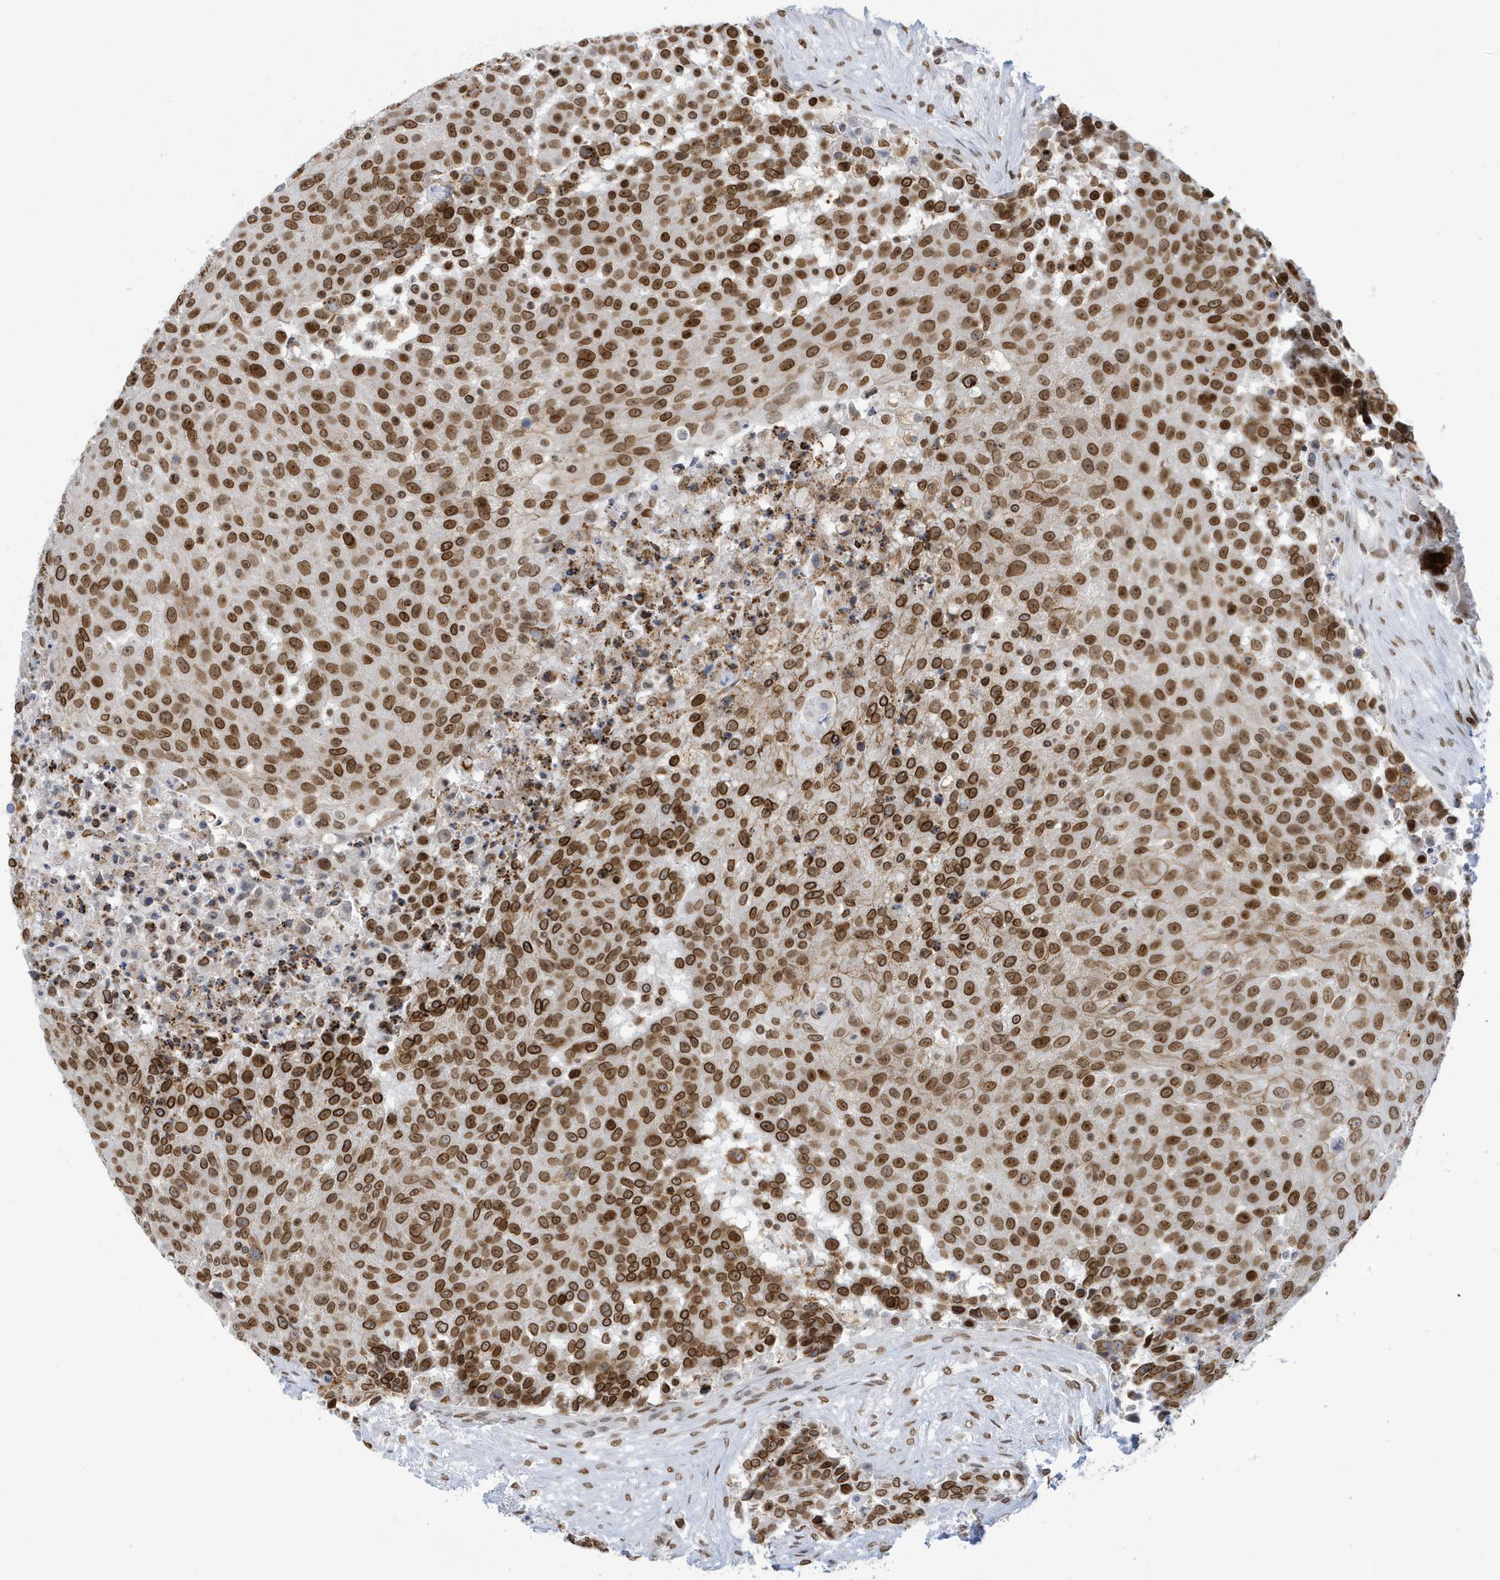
{"staining": {"intensity": "strong", "quantity": ">75%", "location": "nuclear"}, "tissue": "urothelial cancer", "cell_type": "Tumor cells", "image_type": "cancer", "snomed": [{"axis": "morphology", "description": "Urothelial carcinoma, High grade"}, {"axis": "topography", "description": "Urinary bladder"}], "caption": "The image demonstrates a brown stain indicating the presence of a protein in the nuclear of tumor cells in urothelial cancer. Using DAB (brown) and hematoxylin (blue) stains, captured at high magnification using brightfield microscopy.", "gene": "PCYT1A", "patient": {"sex": "female", "age": 63}}